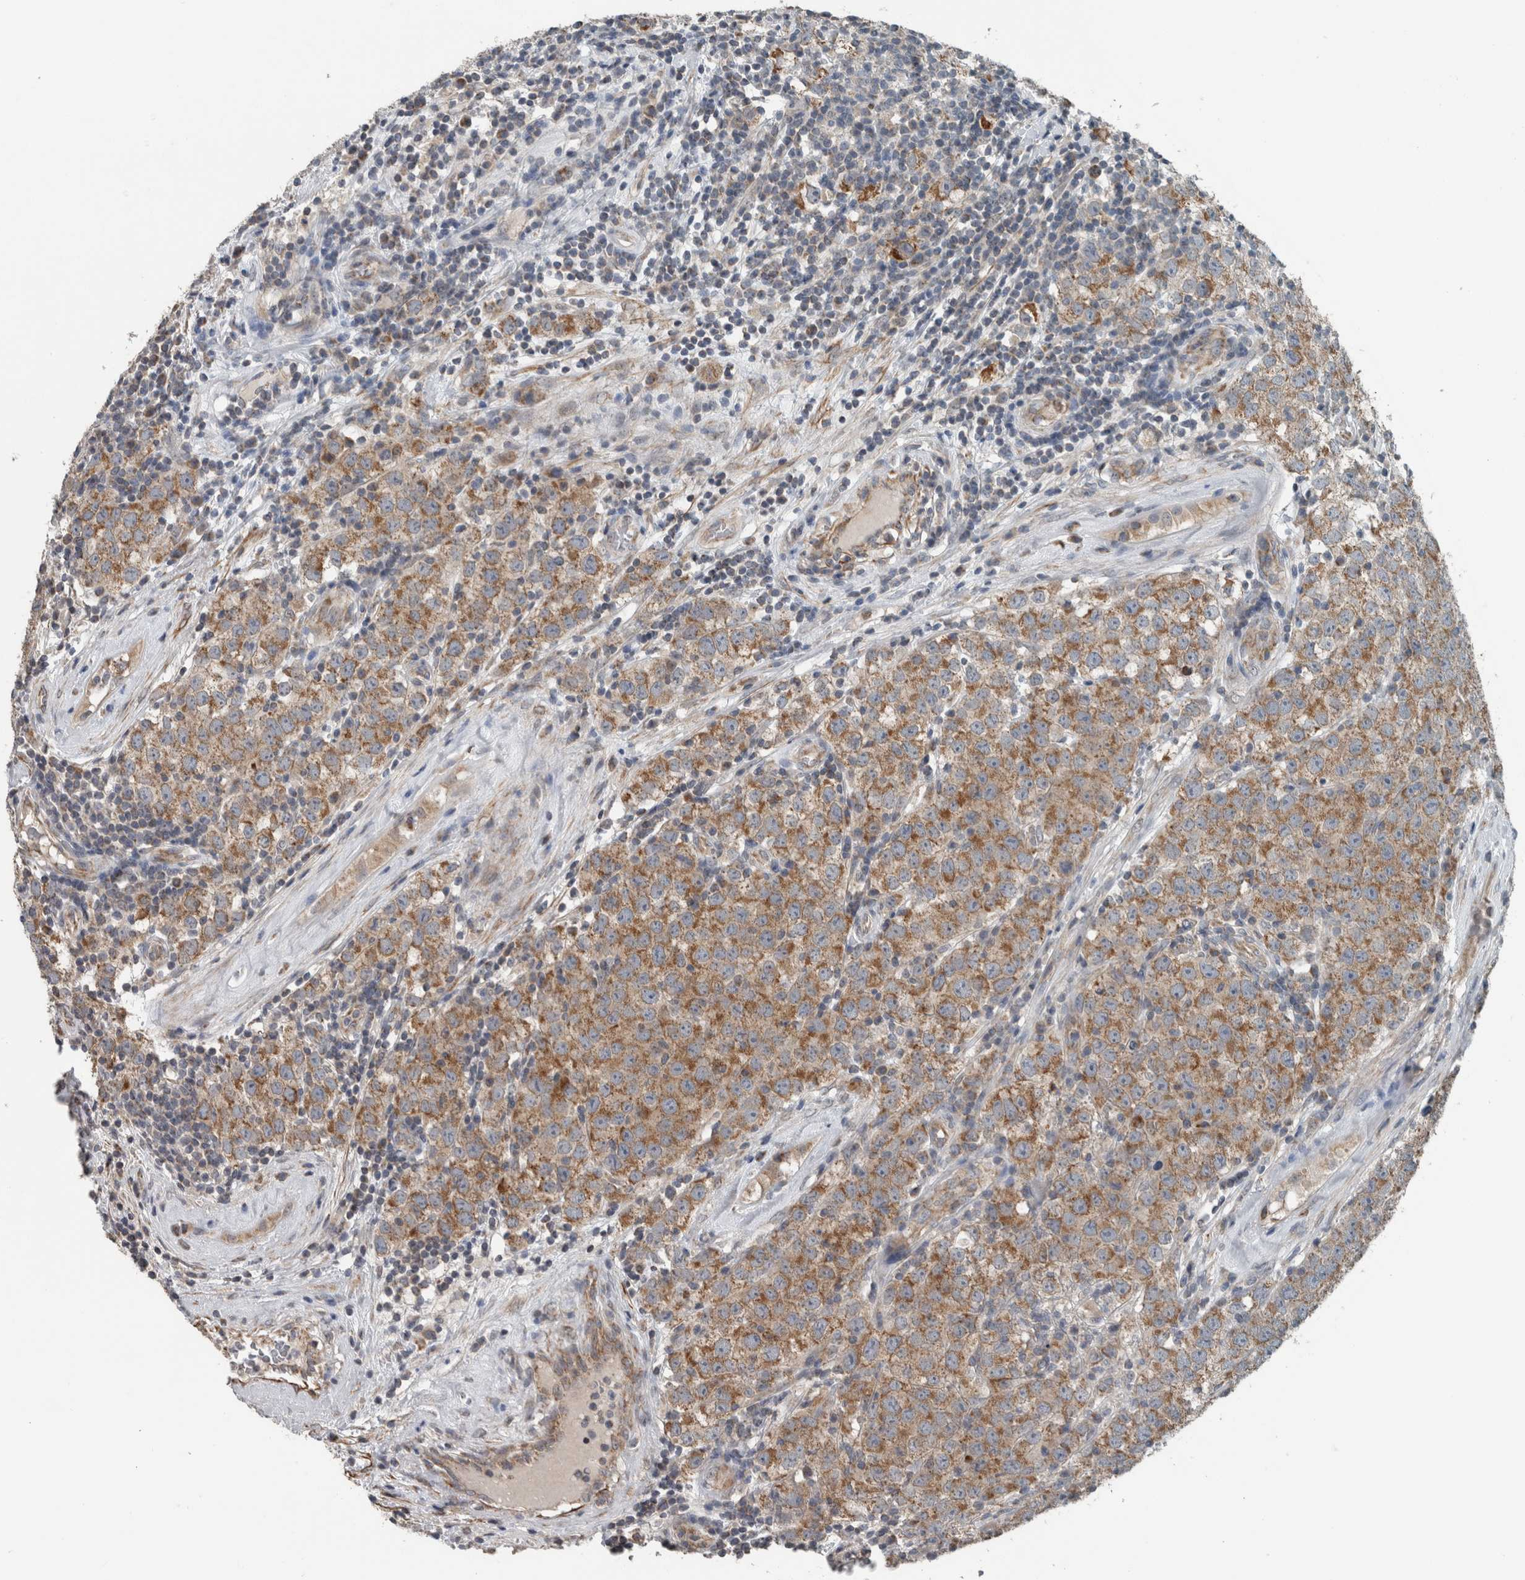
{"staining": {"intensity": "moderate", "quantity": ">75%", "location": "cytoplasmic/membranous"}, "tissue": "testis cancer", "cell_type": "Tumor cells", "image_type": "cancer", "snomed": [{"axis": "morphology", "description": "Seminoma, NOS"}, {"axis": "morphology", "description": "Carcinoma, Embryonal, NOS"}, {"axis": "topography", "description": "Testis"}], "caption": "Testis cancer stained with a brown dye displays moderate cytoplasmic/membranous positive positivity in approximately >75% of tumor cells.", "gene": "ARMC1", "patient": {"sex": "male", "age": 28}}